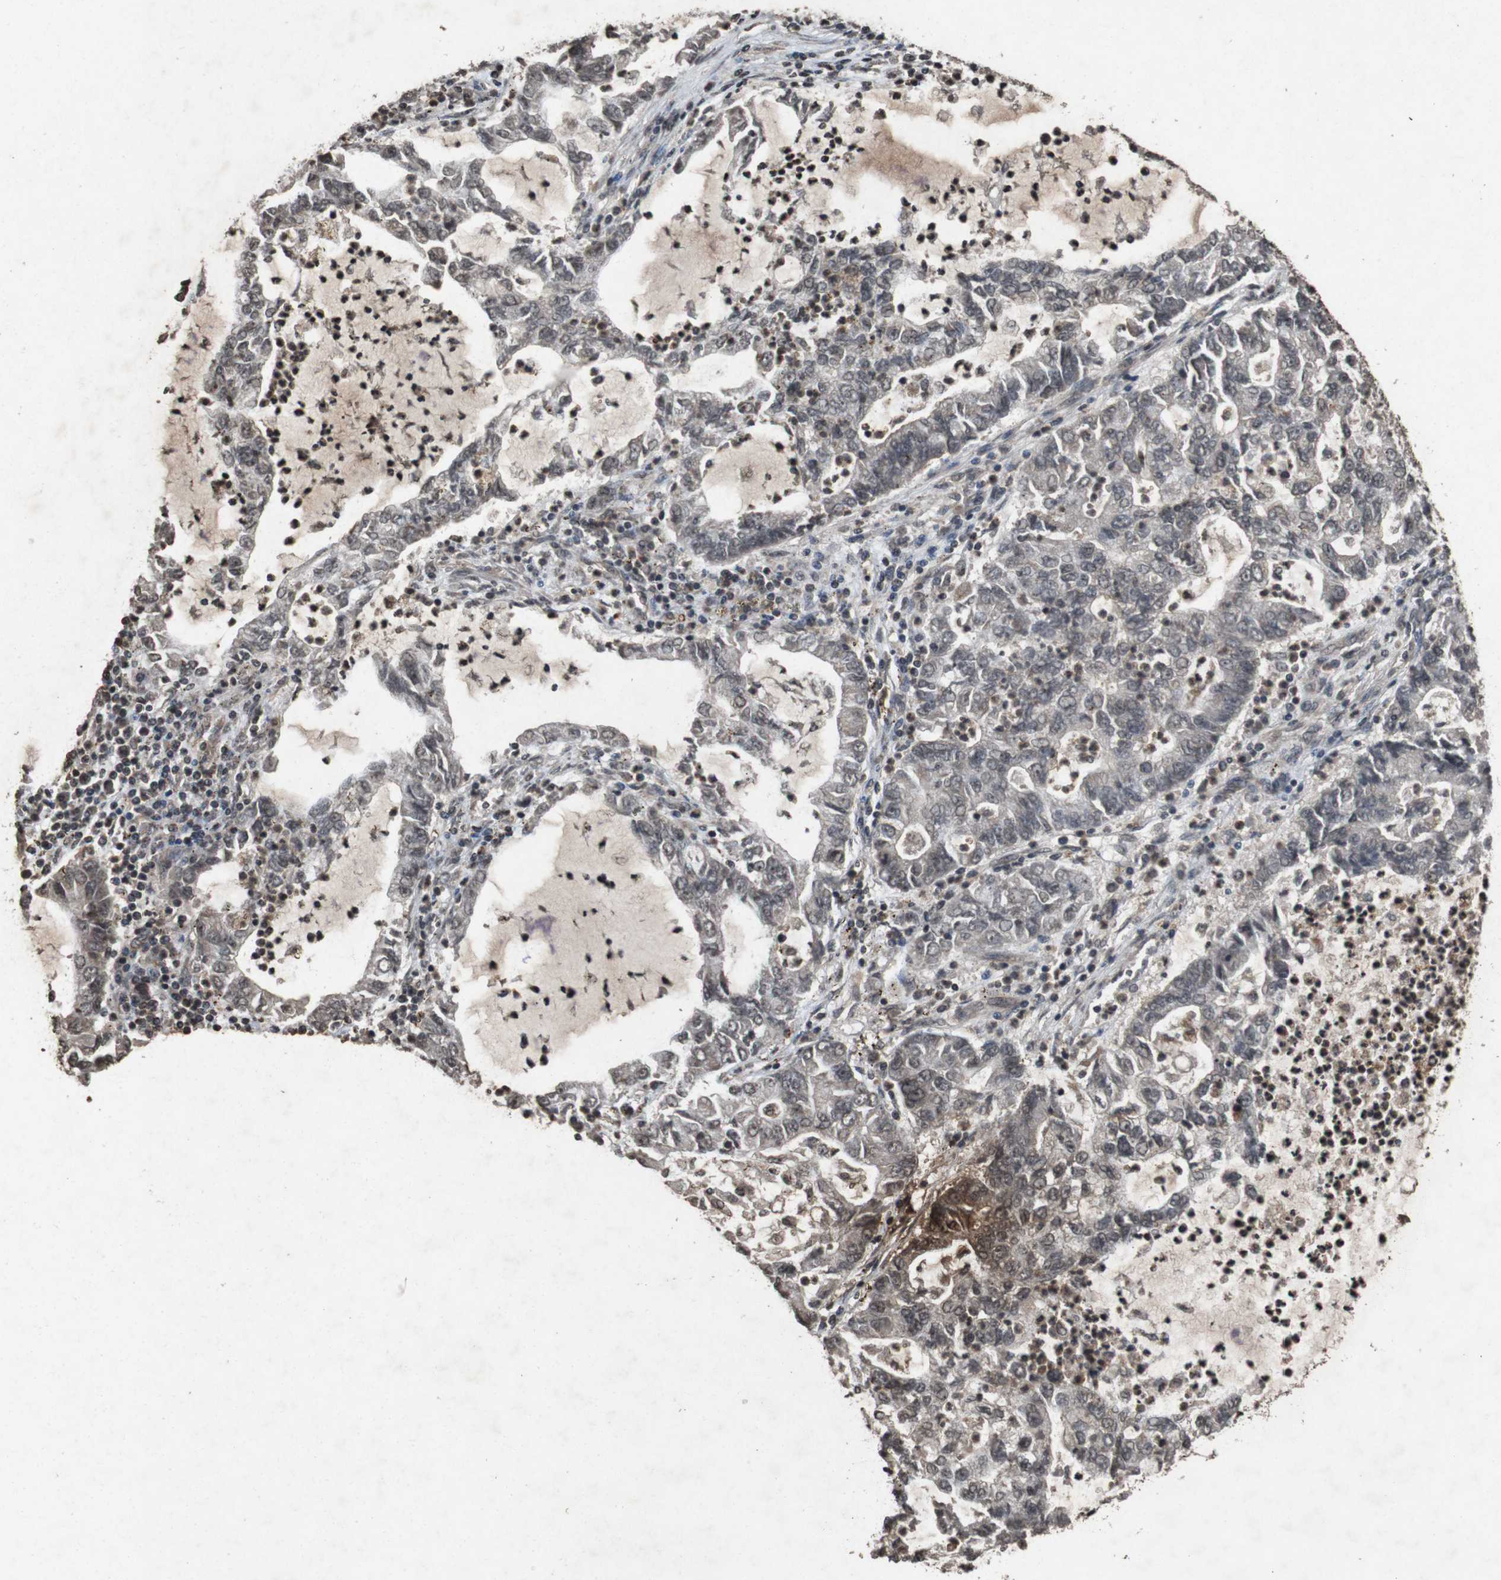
{"staining": {"intensity": "negative", "quantity": "none", "location": "none"}, "tissue": "lung cancer", "cell_type": "Tumor cells", "image_type": "cancer", "snomed": [{"axis": "morphology", "description": "Adenocarcinoma, NOS"}, {"axis": "topography", "description": "Lung"}], "caption": "Image shows no significant protein staining in tumor cells of lung cancer (adenocarcinoma).", "gene": "SORL1", "patient": {"sex": "female", "age": 51}}